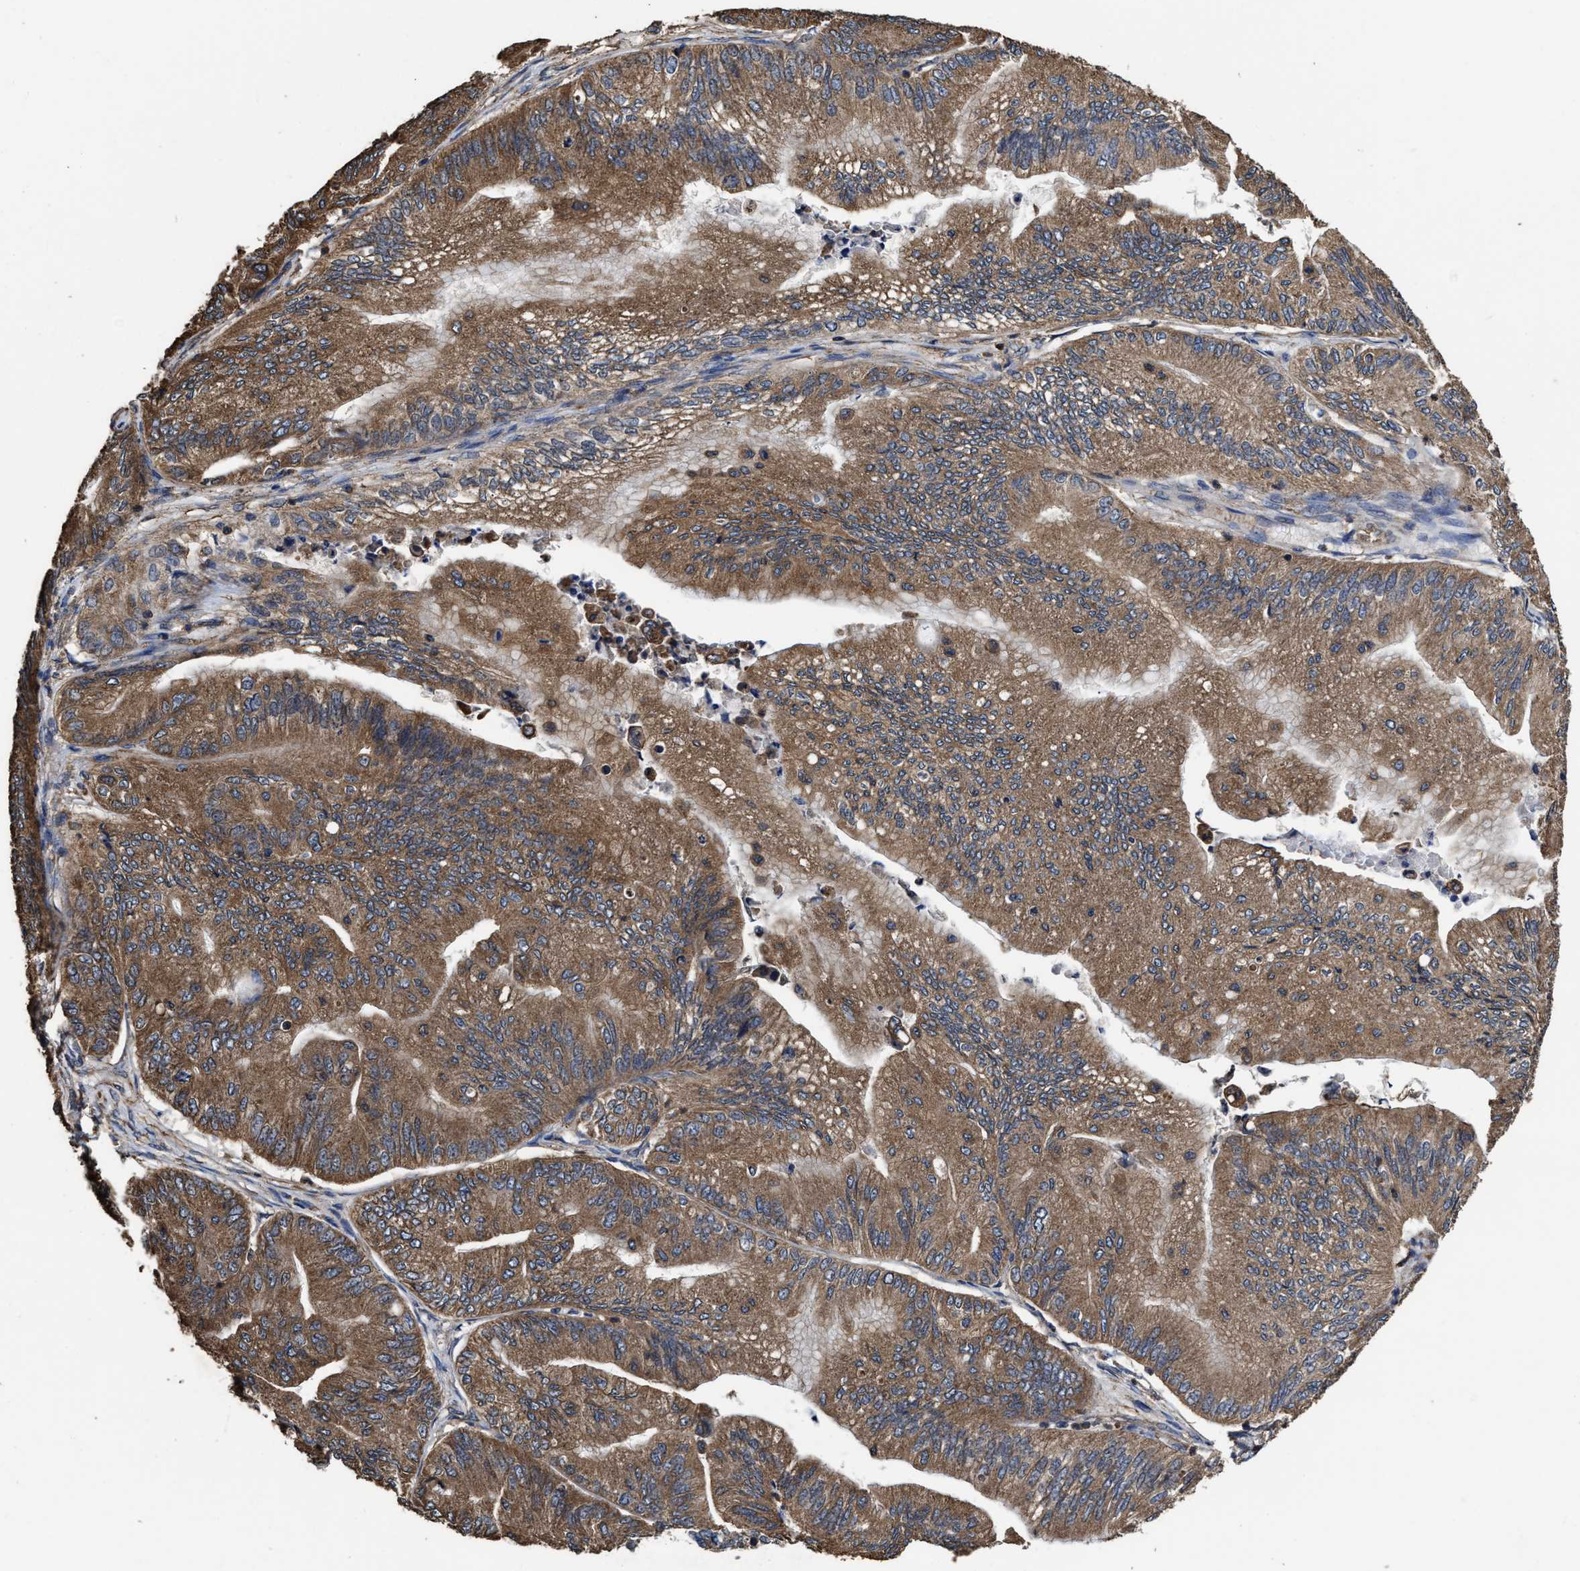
{"staining": {"intensity": "moderate", "quantity": ">75%", "location": "cytoplasmic/membranous"}, "tissue": "ovarian cancer", "cell_type": "Tumor cells", "image_type": "cancer", "snomed": [{"axis": "morphology", "description": "Cystadenocarcinoma, mucinous, NOS"}, {"axis": "topography", "description": "Ovary"}], "caption": "Ovarian mucinous cystadenocarcinoma was stained to show a protein in brown. There is medium levels of moderate cytoplasmic/membranous staining in approximately >75% of tumor cells.", "gene": "SFXN4", "patient": {"sex": "female", "age": 61}}